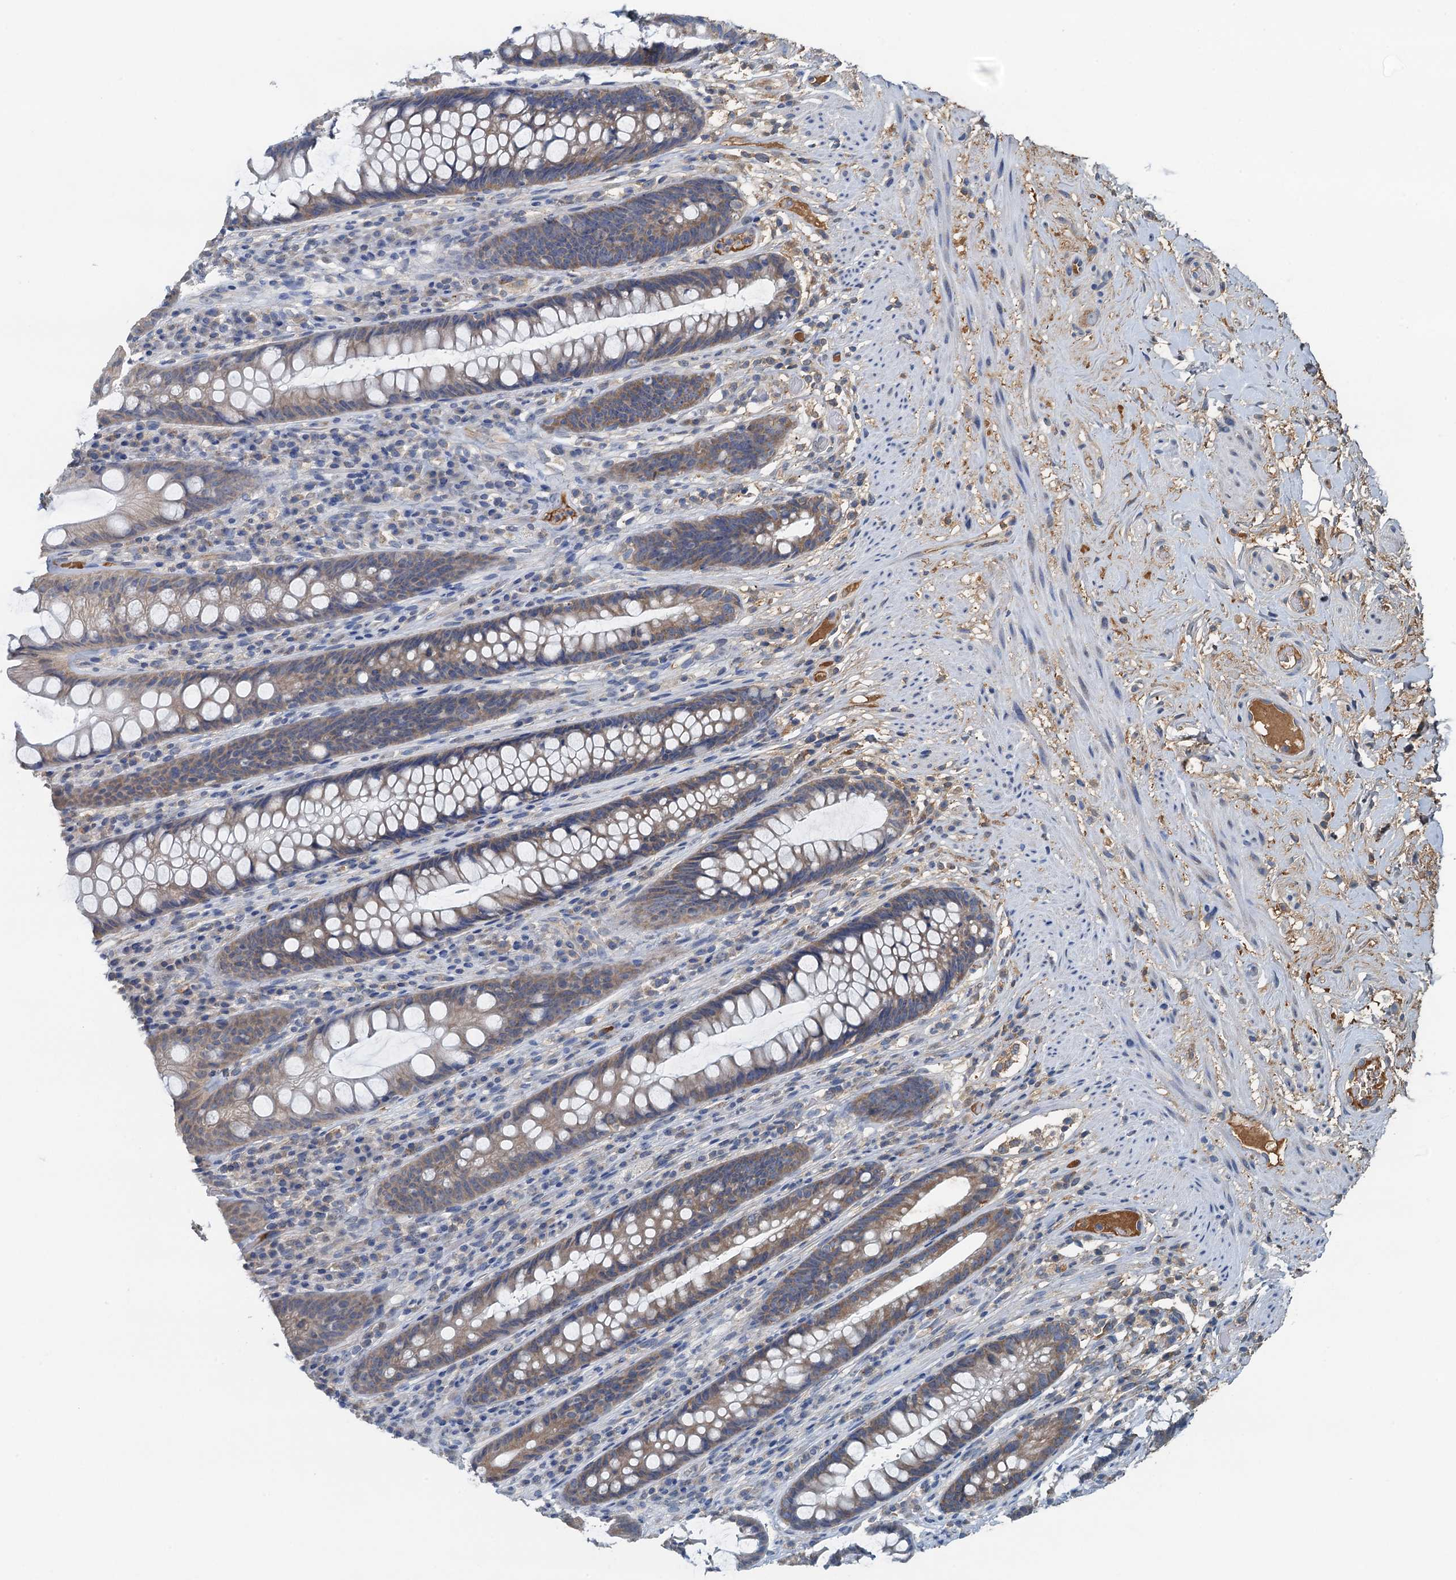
{"staining": {"intensity": "weak", "quantity": "25%-75%", "location": "cytoplasmic/membranous"}, "tissue": "rectum", "cell_type": "Glandular cells", "image_type": "normal", "snomed": [{"axis": "morphology", "description": "Normal tissue, NOS"}, {"axis": "topography", "description": "Rectum"}], "caption": "Glandular cells exhibit low levels of weak cytoplasmic/membranous positivity in approximately 25%-75% of cells in unremarkable rectum.", "gene": "LSM14B", "patient": {"sex": "male", "age": 74}}